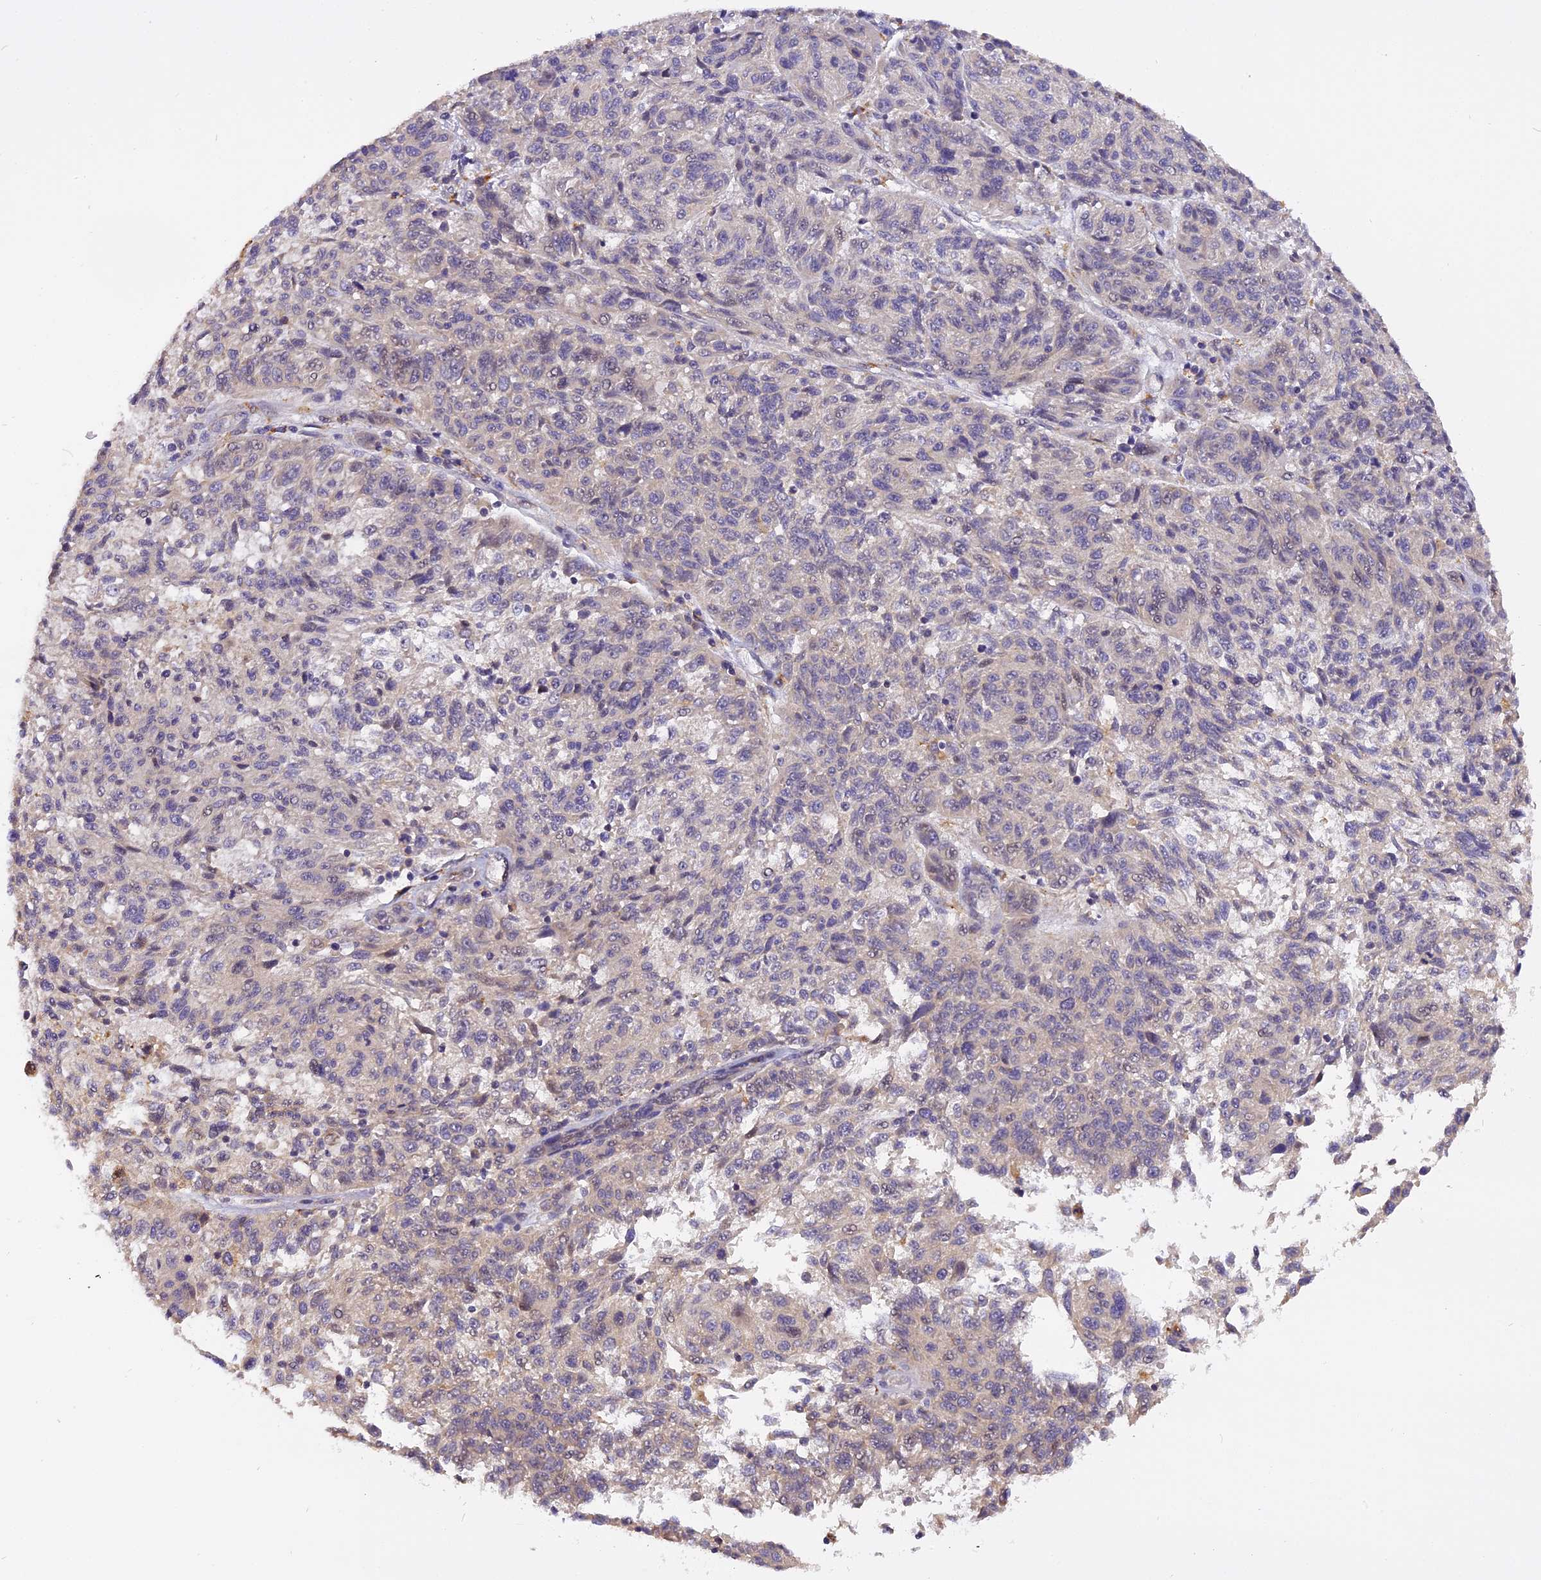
{"staining": {"intensity": "negative", "quantity": "none", "location": "none"}, "tissue": "melanoma", "cell_type": "Tumor cells", "image_type": "cancer", "snomed": [{"axis": "morphology", "description": "Malignant melanoma, NOS"}, {"axis": "topography", "description": "Skin"}], "caption": "A high-resolution image shows immunohistochemistry staining of malignant melanoma, which shows no significant staining in tumor cells.", "gene": "FNIP2", "patient": {"sex": "male", "age": 53}}